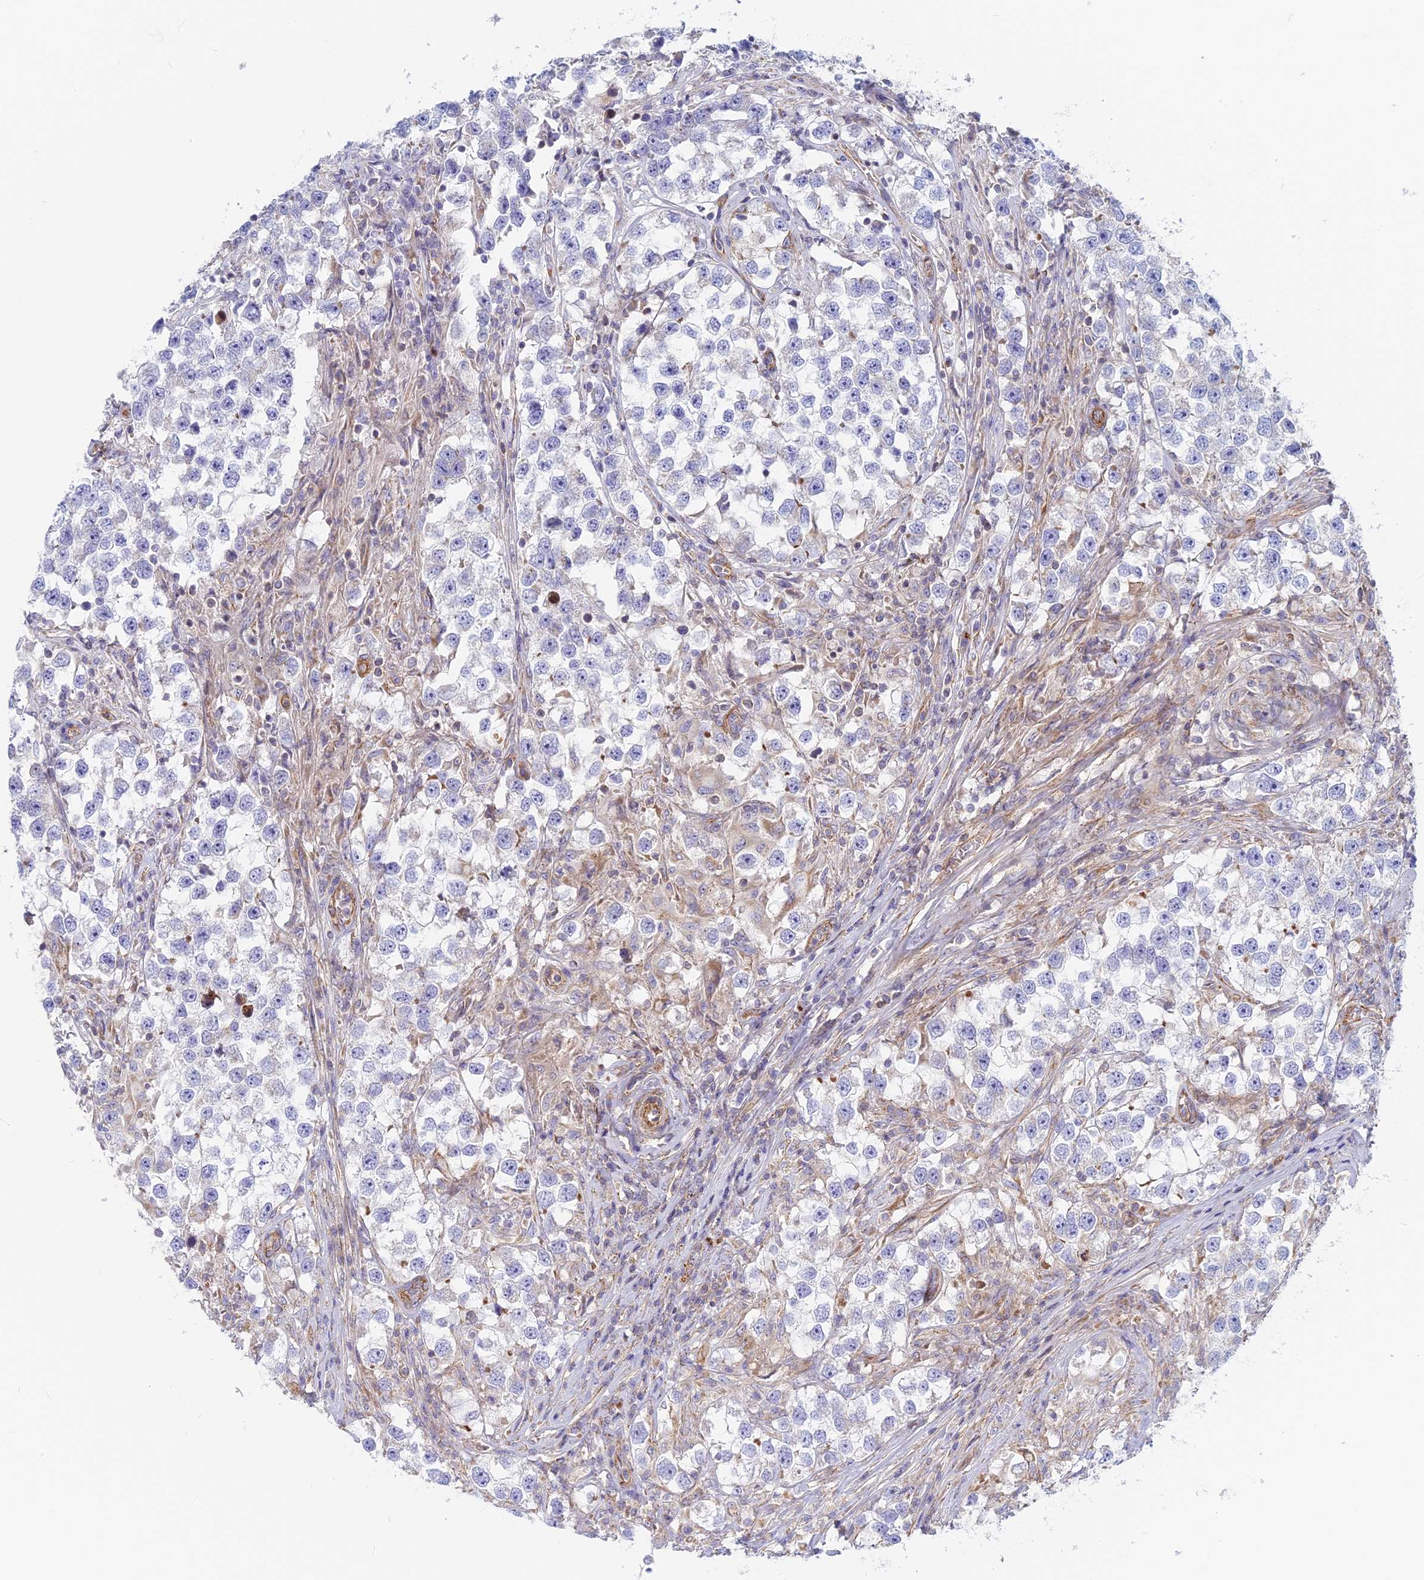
{"staining": {"intensity": "negative", "quantity": "none", "location": "none"}, "tissue": "testis cancer", "cell_type": "Tumor cells", "image_type": "cancer", "snomed": [{"axis": "morphology", "description": "Seminoma, NOS"}, {"axis": "topography", "description": "Testis"}], "caption": "Immunohistochemistry photomicrograph of human testis cancer stained for a protein (brown), which demonstrates no expression in tumor cells.", "gene": "DDA1", "patient": {"sex": "male", "age": 46}}